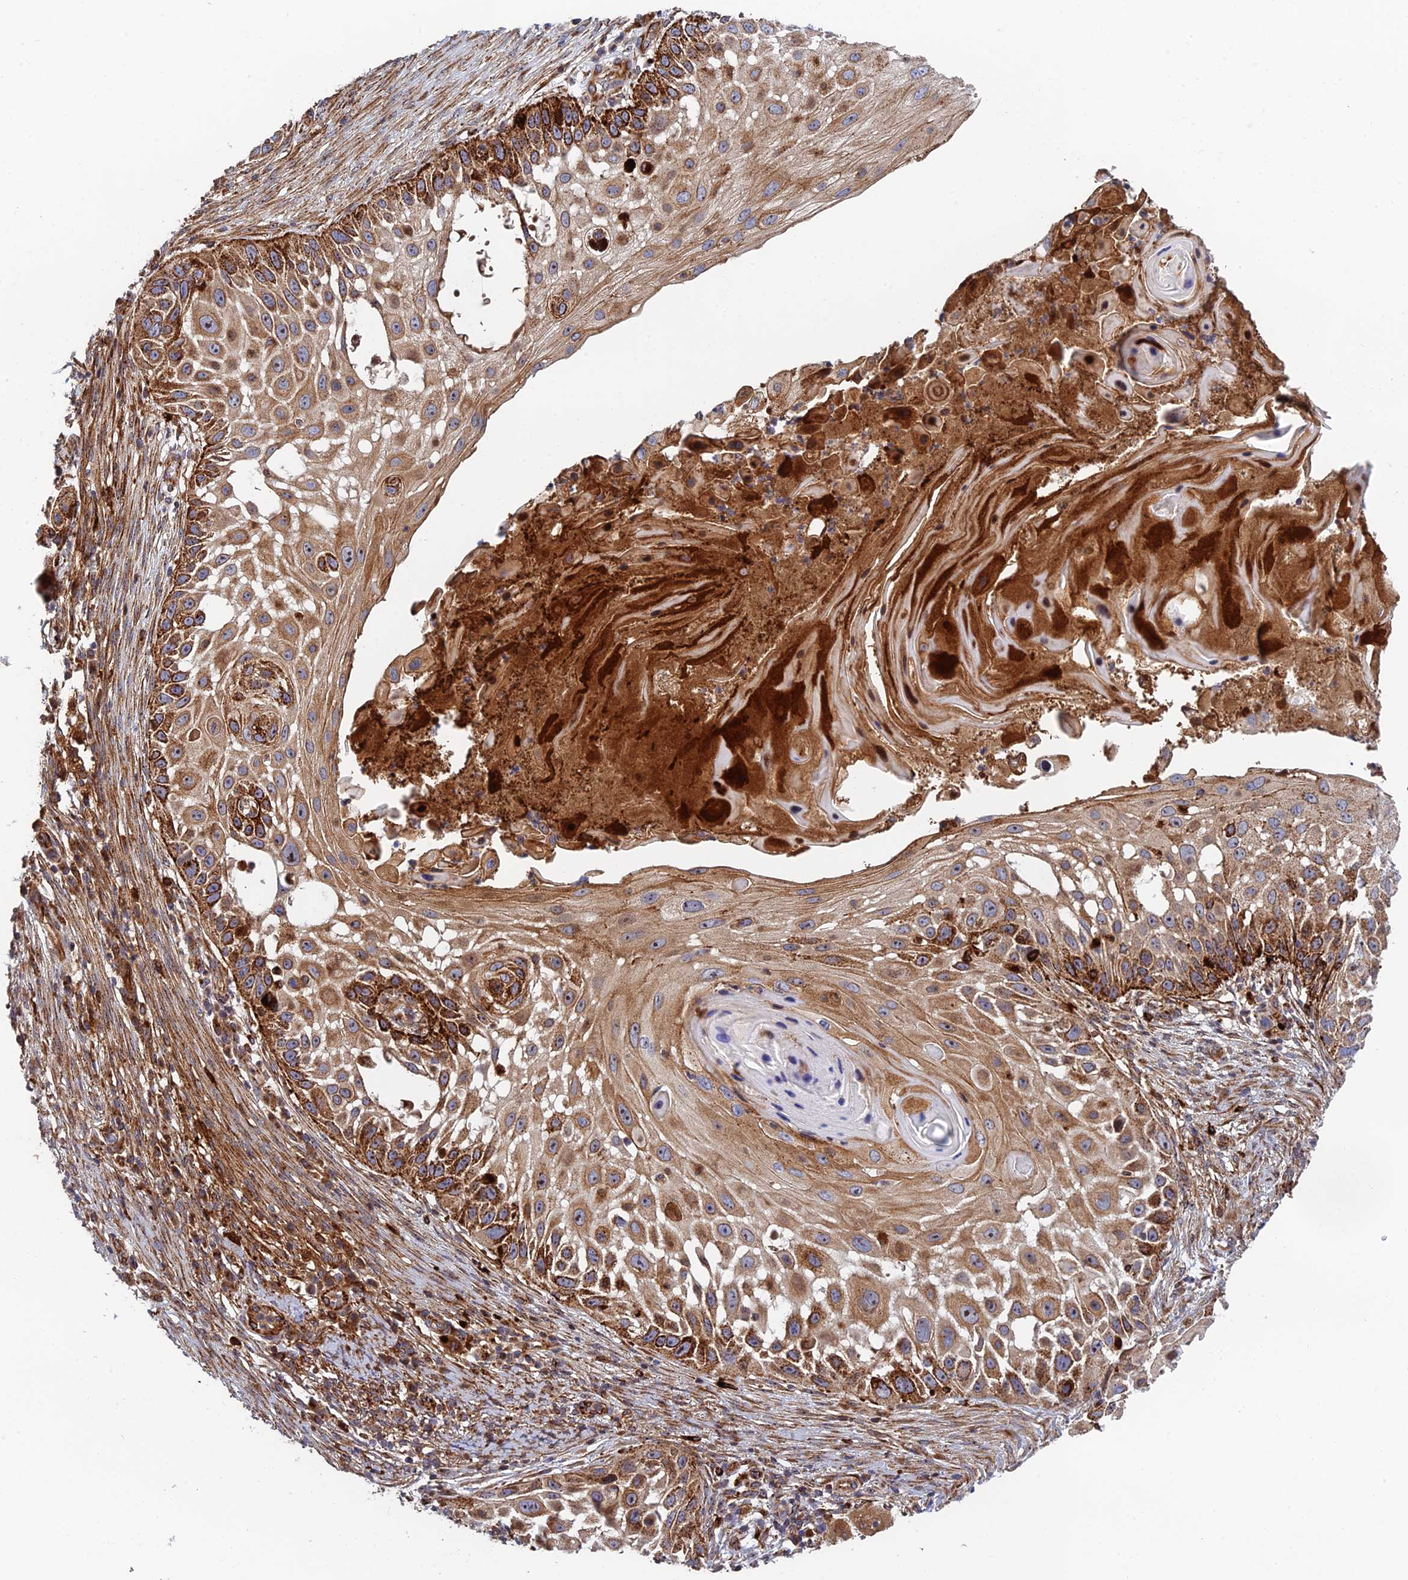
{"staining": {"intensity": "strong", "quantity": "25%-75%", "location": "cytoplasmic/membranous"}, "tissue": "skin cancer", "cell_type": "Tumor cells", "image_type": "cancer", "snomed": [{"axis": "morphology", "description": "Squamous cell carcinoma, NOS"}, {"axis": "topography", "description": "Skin"}], "caption": "Skin squamous cell carcinoma stained with a protein marker reveals strong staining in tumor cells.", "gene": "PPP2R3C", "patient": {"sex": "female", "age": 44}}